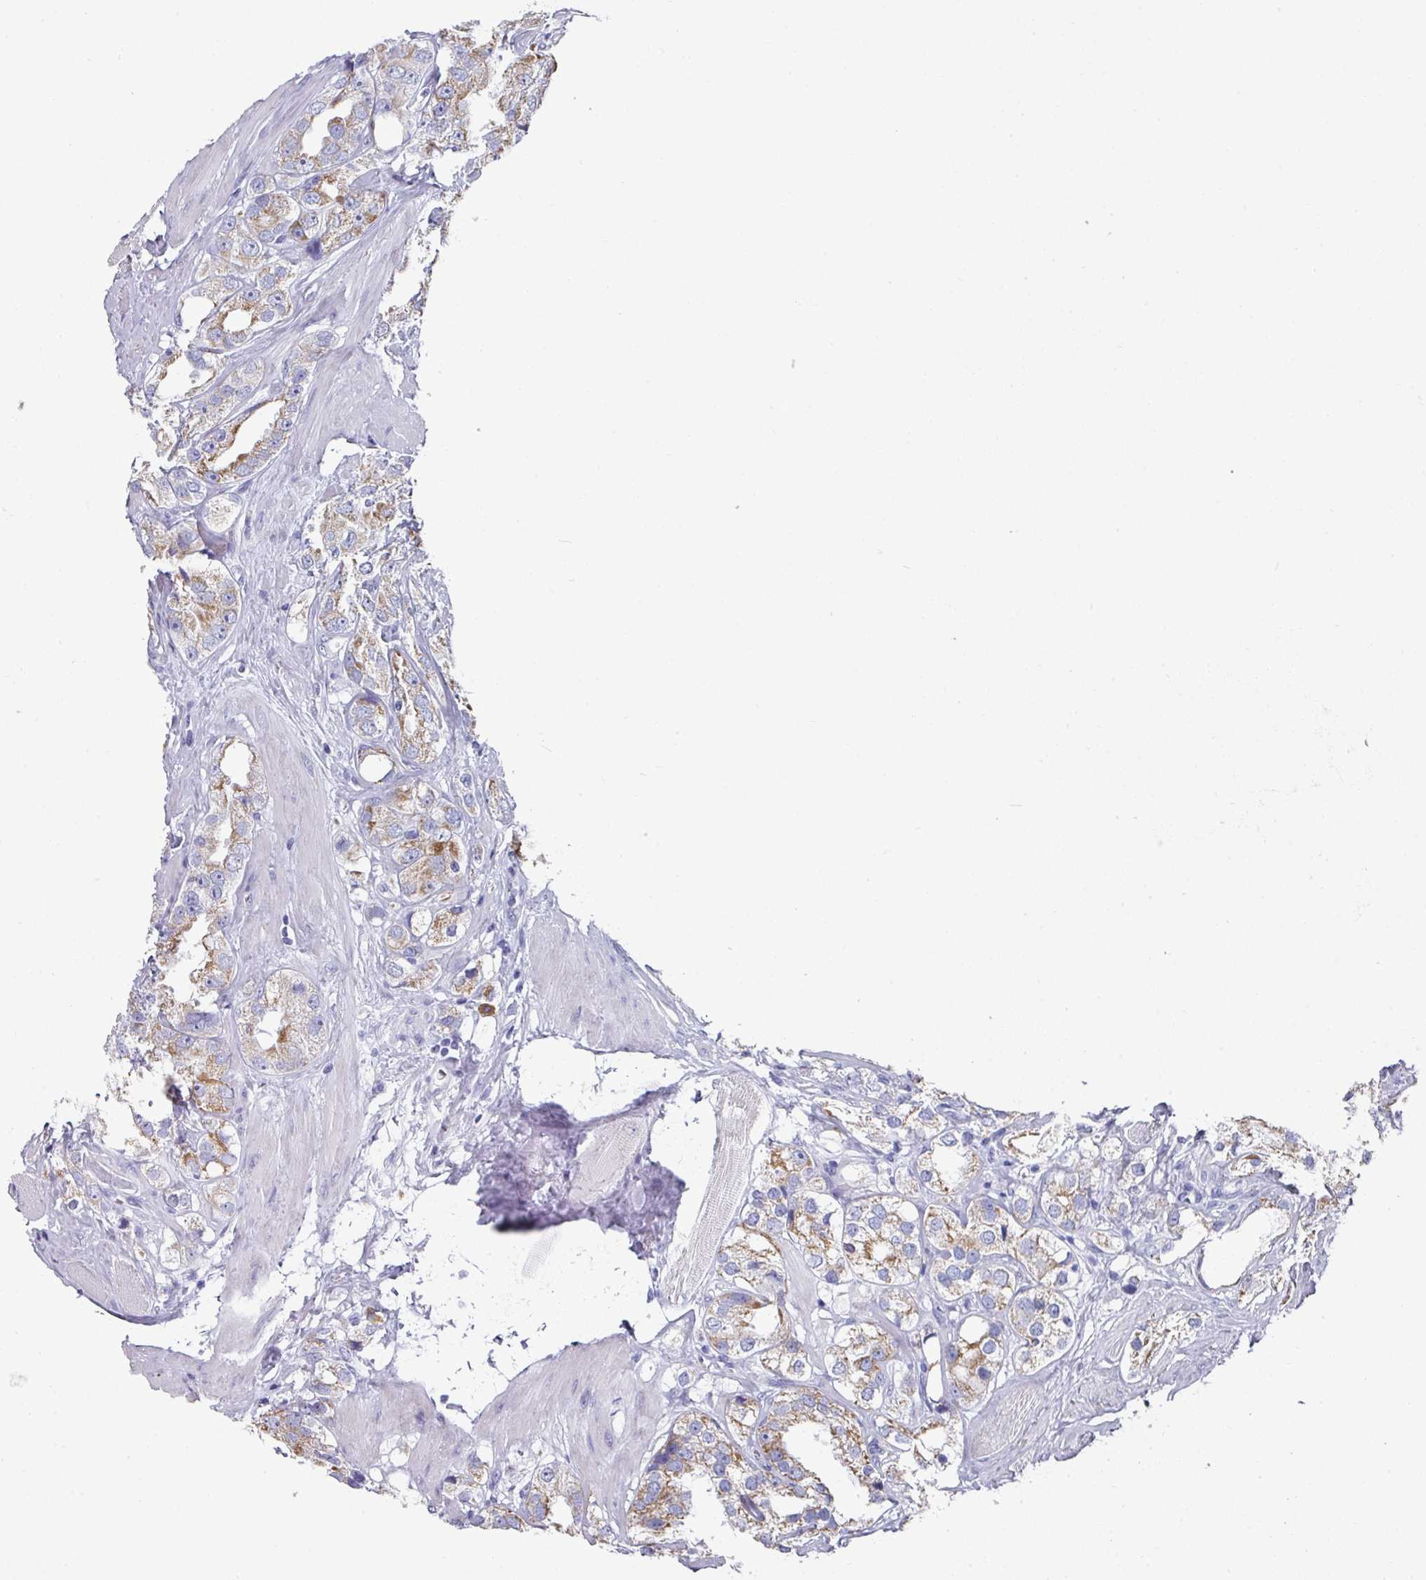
{"staining": {"intensity": "moderate", "quantity": "<25%", "location": "cytoplasmic/membranous"}, "tissue": "prostate cancer", "cell_type": "Tumor cells", "image_type": "cancer", "snomed": [{"axis": "morphology", "description": "Adenocarcinoma, NOS"}, {"axis": "topography", "description": "Prostate"}], "caption": "Adenocarcinoma (prostate) stained with a brown dye shows moderate cytoplasmic/membranous positive expression in approximately <25% of tumor cells.", "gene": "SETBP1", "patient": {"sex": "male", "age": 79}}